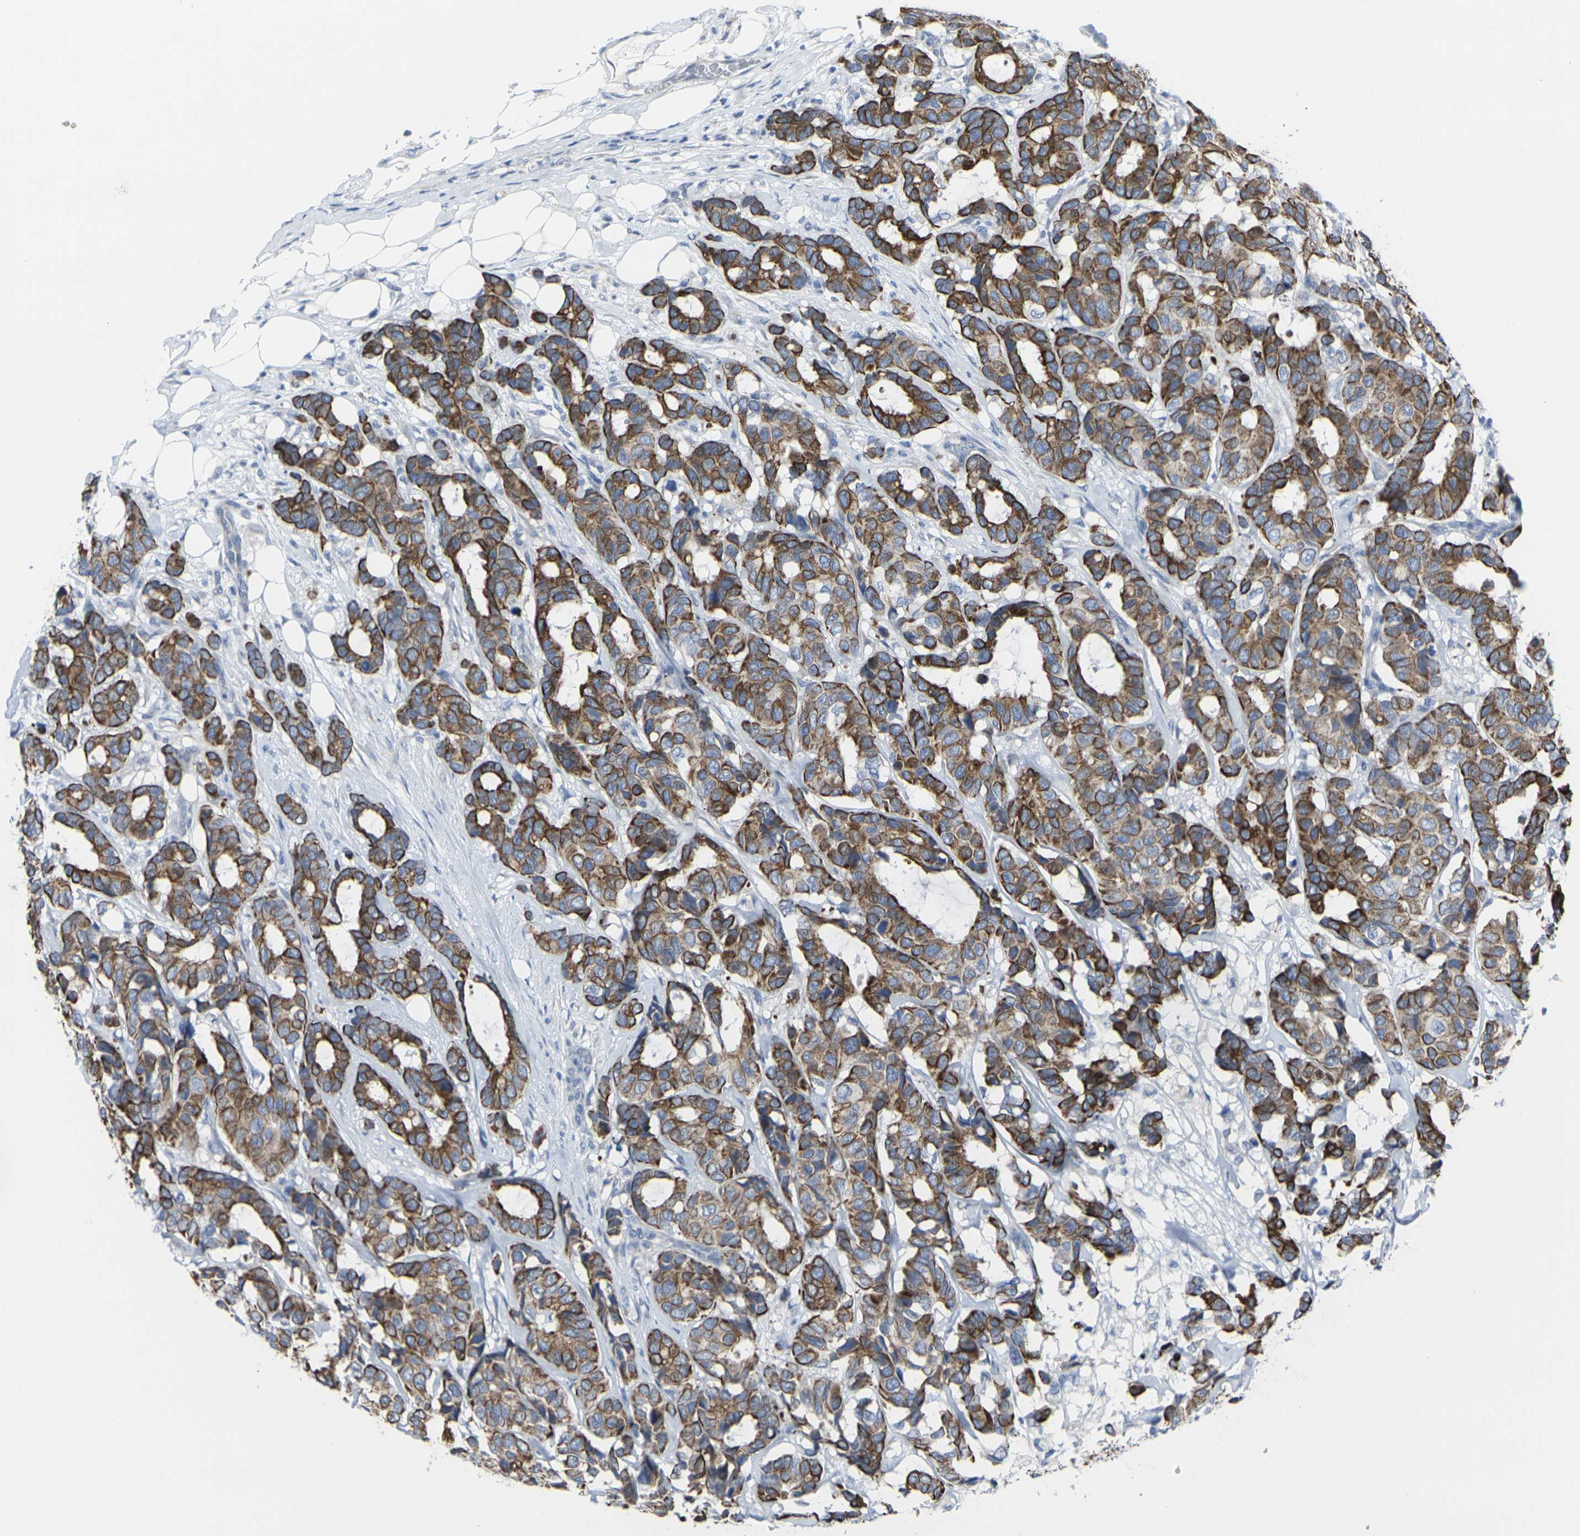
{"staining": {"intensity": "strong", "quantity": ">75%", "location": "cytoplasmic/membranous"}, "tissue": "breast cancer", "cell_type": "Tumor cells", "image_type": "cancer", "snomed": [{"axis": "morphology", "description": "Duct carcinoma"}, {"axis": "topography", "description": "Breast"}], "caption": "Immunohistochemistry (IHC) histopathology image of neoplastic tissue: human invasive ductal carcinoma (breast) stained using IHC demonstrates high levels of strong protein expression localized specifically in the cytoplasmic/membranous of tumor cells, appearing as a cytoplasmic/membranous brown color.", "gene": "ANKRD46", "patient": {"sex": "female", "age": 87}}